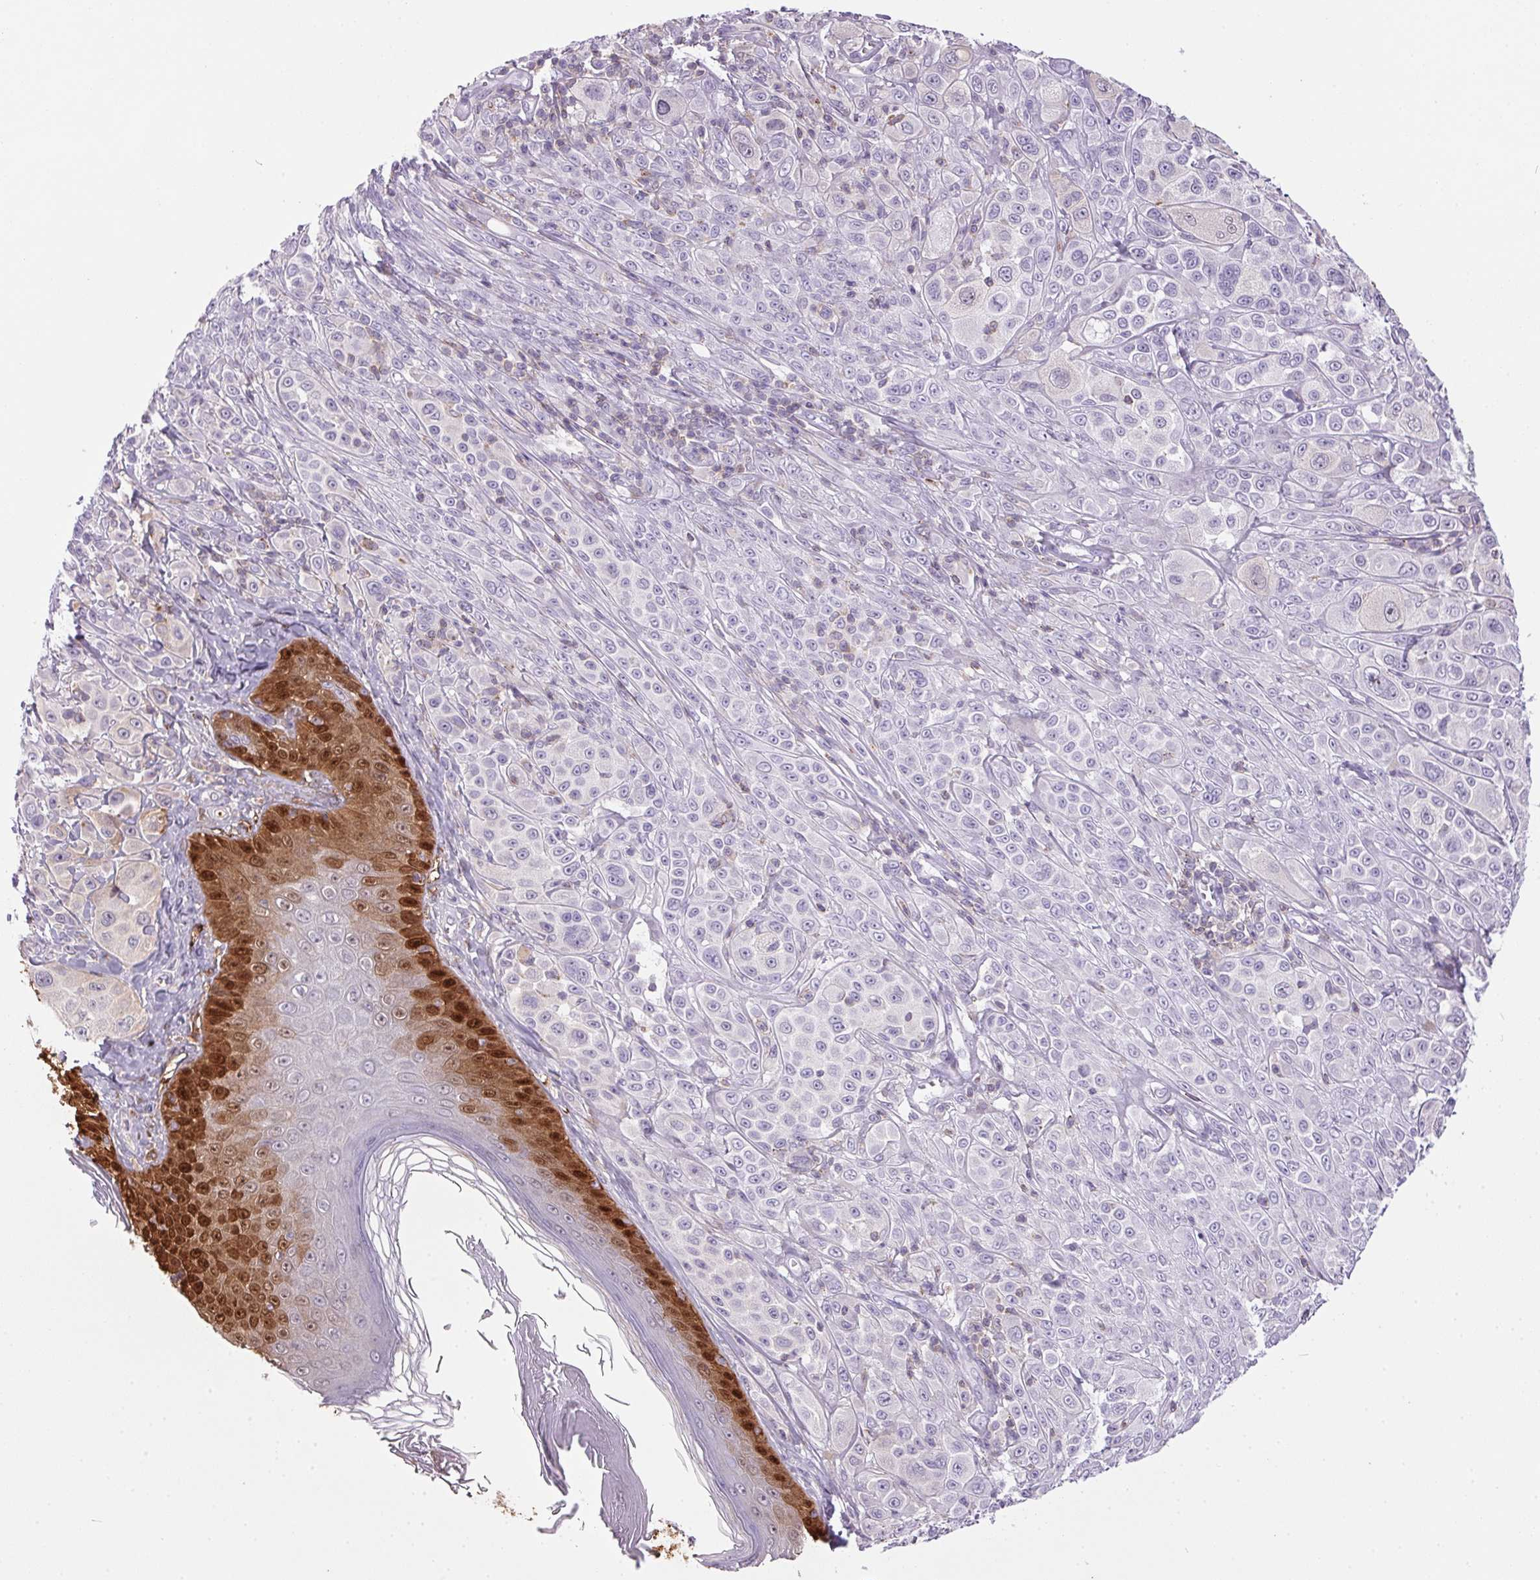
{"staining": {"intensity": "negative", "quantity": "none", "location": "none"}, "tissue": "melanoma", "cell_type": "Tumor cells", "image_type": "cancer", "snomed": [{"axis": "morphology", "description": "Malignant melanoma, NOS"}, {"axis": "topography", "description": "Skin"}], "caption": "Photomicrograph shows no protein expression in tumor cells of melanoma tissue.", "gene": "S100A2", "patient": {"sex": "male", "age": 67}}